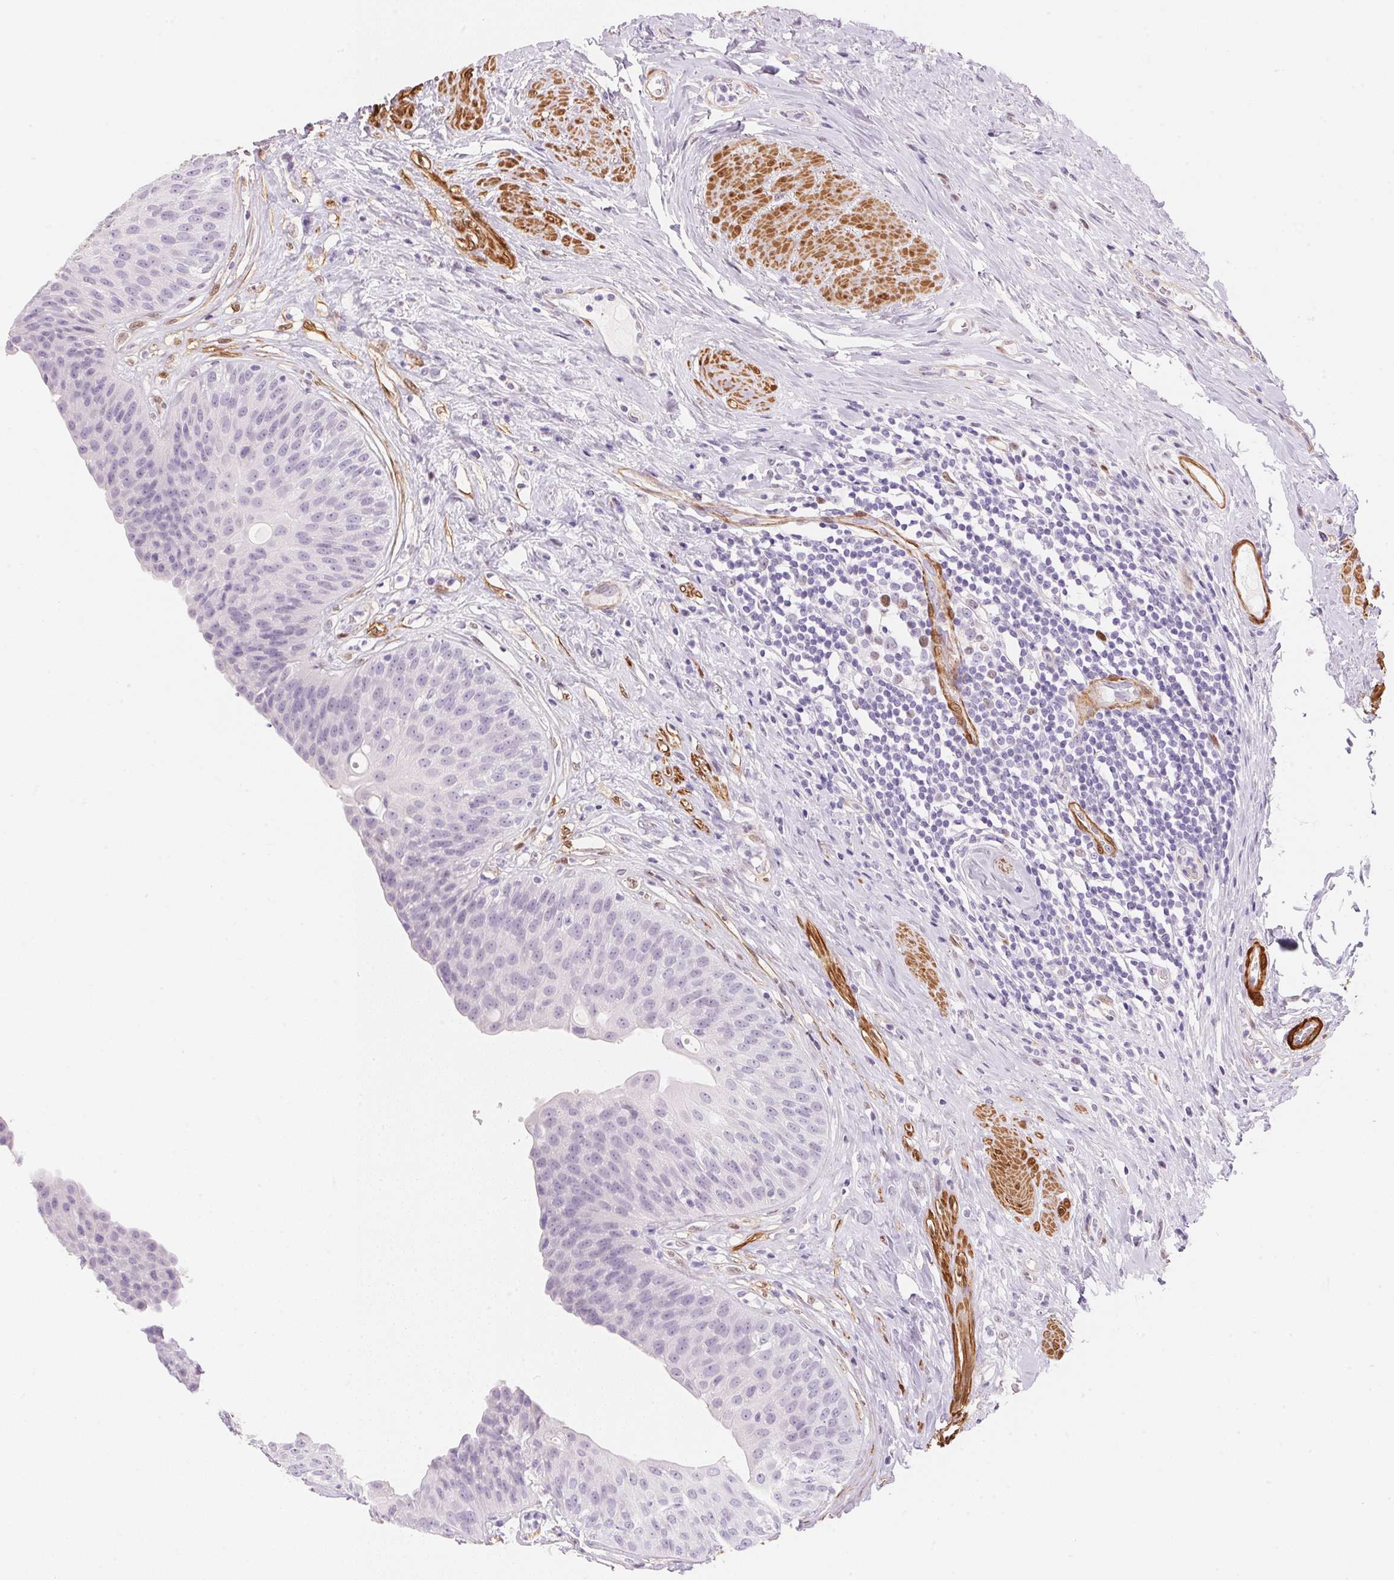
{"staining": {"intensity": "strong", "quantity": "<25%", "location": "nuclear"}, "tissue": "urinary bladder", "cell_type": "Urothelial cells", "image_type": "normal", "snomed": [{"axis": "morphology", "description": "Normal tissue, NOS"}, {"axis": "topography", "description": "Urinary bladder"}], "caption": "Protein expression analysis of unremarkable human urinary bladder reveals strong nuclear staining in approximately <25% of urothelial cells.", "gene": "SMTN", "patient": {"sex": "female", "age": 56}}